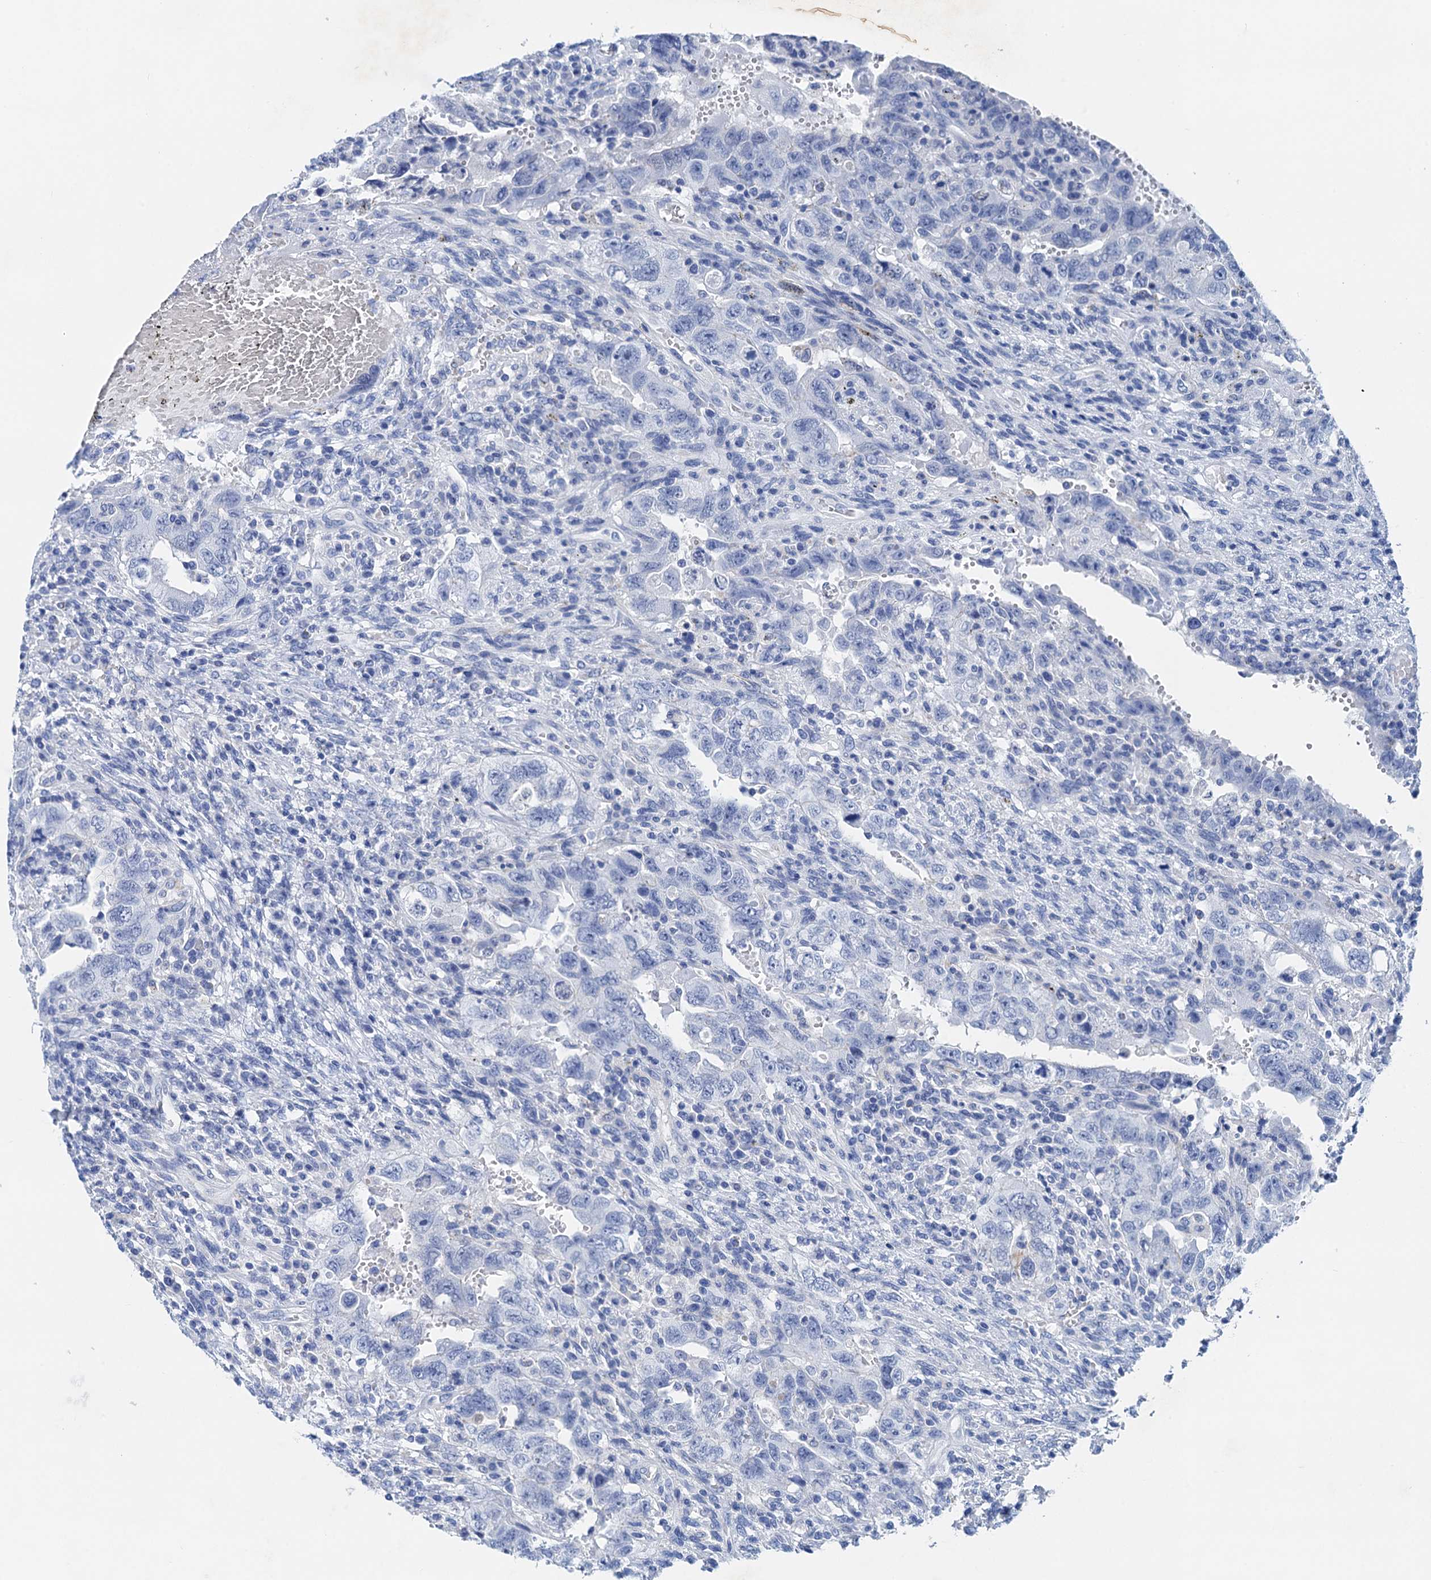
{"staining": {"intensity": "negative", "quantity": "none", "location": "none"}, "tissue": "testis cancer", "cell_type": "Tumor cells", "image_type": "cancer", "snomed": [{"axis": "morphology", "description": "Carcinoma, Embryonal, NOS"}, {"axis": "topography", "description": "Testis"}], "caption": "Immunohistochemical staining of testis embryonal carcinoma displays no significant positivity in tumor cells.", "gene": "NLRP10", "patient": {"sex": "male", "age": 26}}